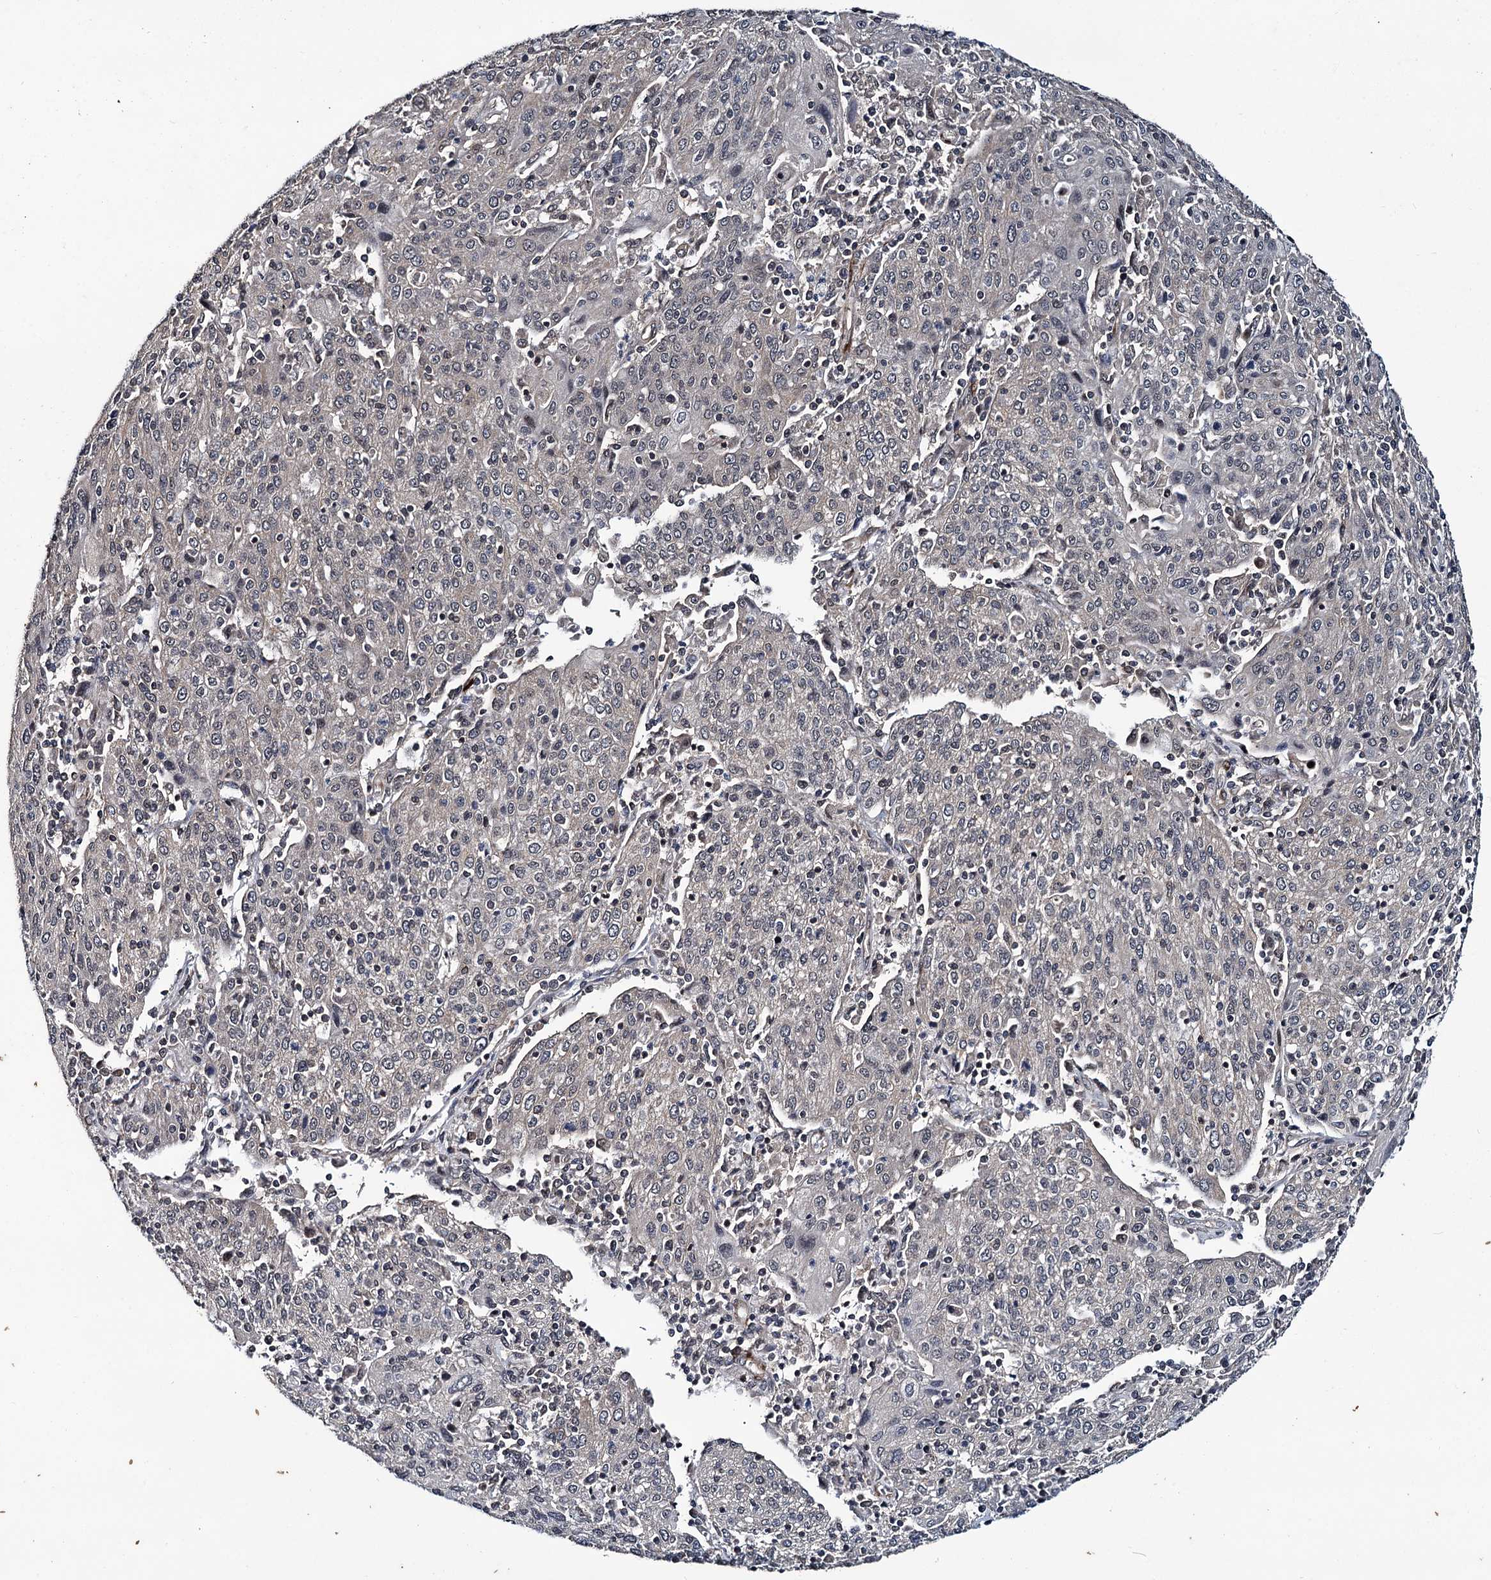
{"staining": {"intensity": "negative", "quantity": "none", "location": "none"}, "tissue": "cervical cancer", "cell_type": "Tumor cells", "image_type": "cancer", "snomed": [{"axis": "morphology", "description": "Squamous cell carcinoma, NOS"}, {"axis": "topography", "description": "Cervix"}], "caption": "DAB immunohistochemical staining of human squamous cell carcinoma (cervical) displays no significant expression in tumor cells.", "gene": "ARHGAP42", "patient": {"sex": "female", "age": 67}}